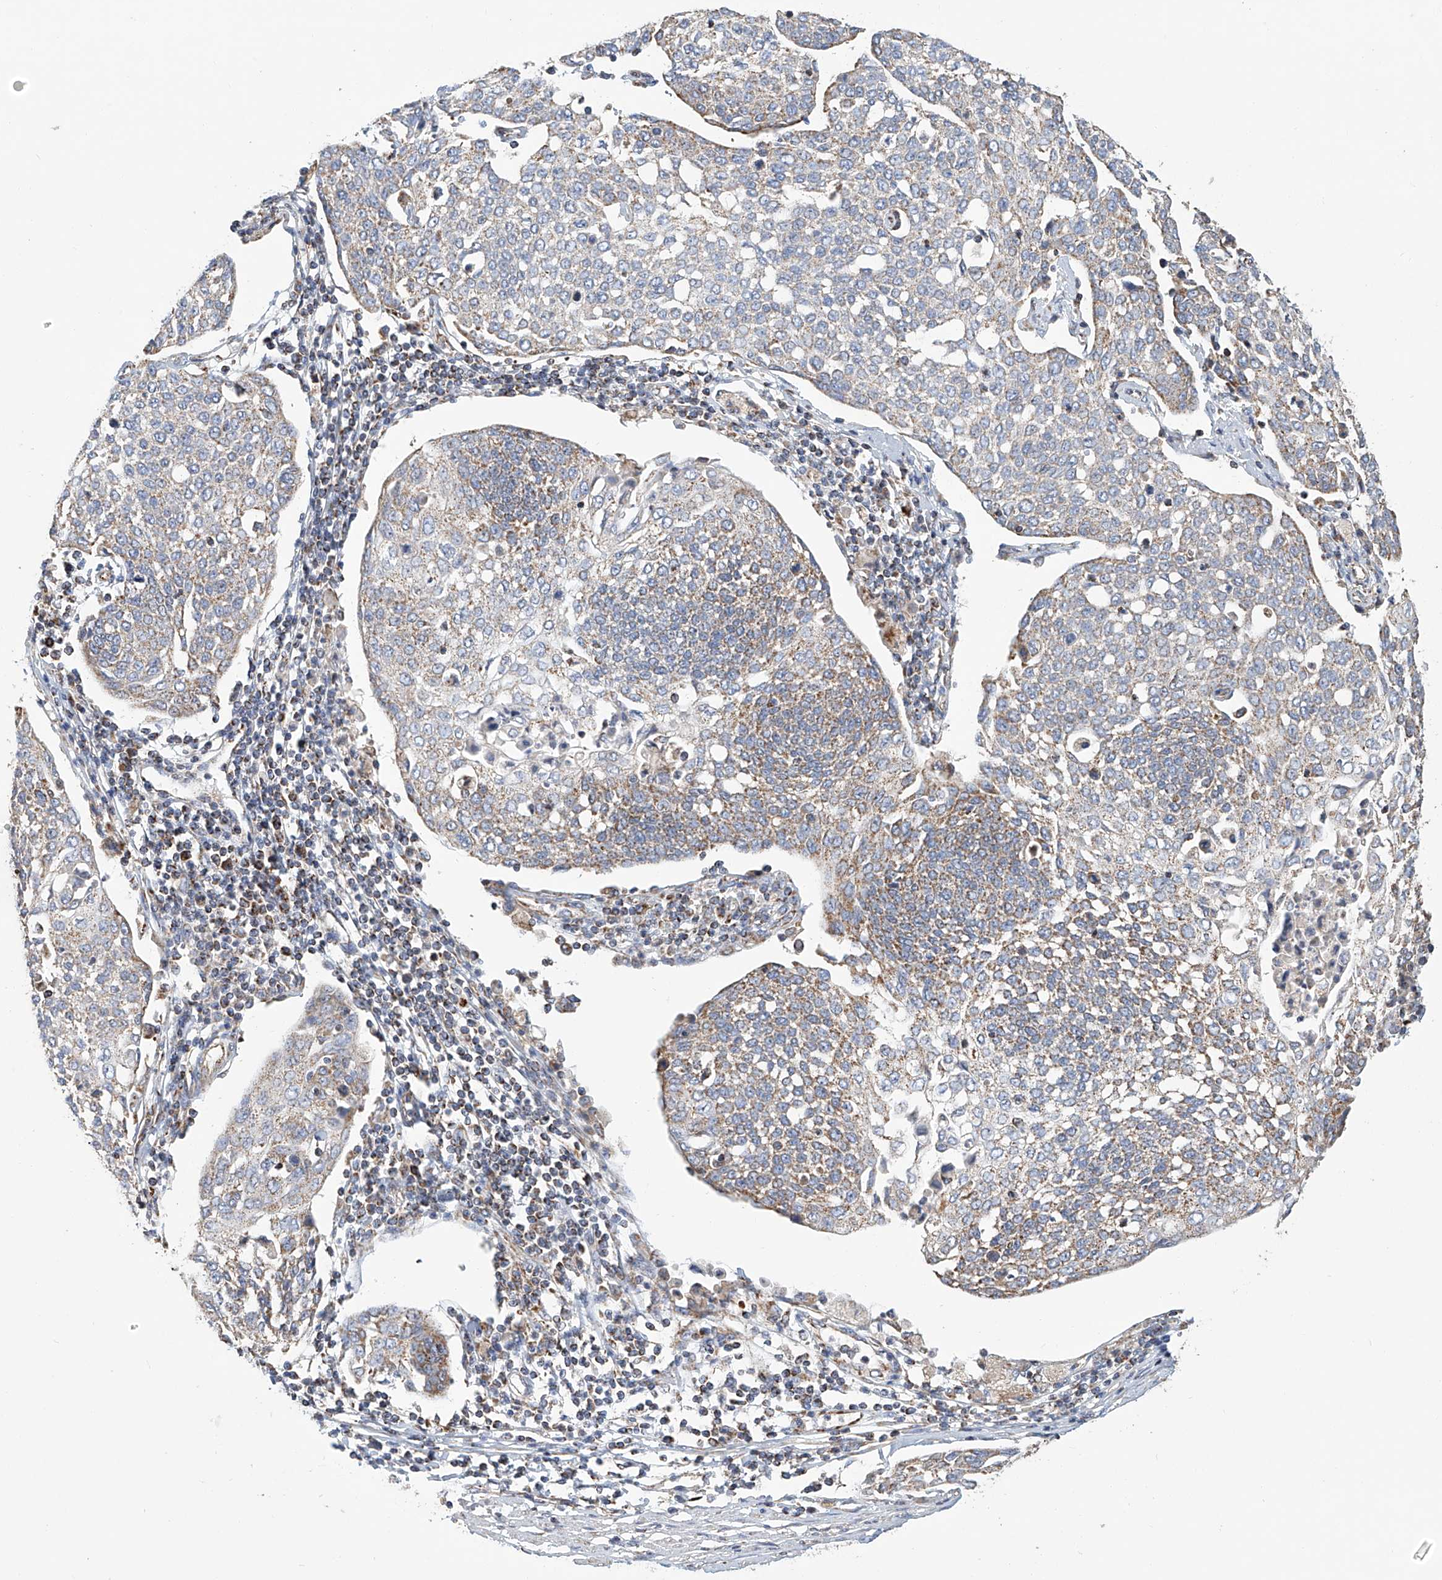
{"staining": {"intensity": "weak", "quantity": "25%-75%", "location": "cytoplasmic/membranous"}, "tissue": "cervical cancer", "cell_type": "Tumor cells", "image_type": "cancer", "snomed": [{"axis": "morphology", "description": "Squamous cell carcinoma, NOS"}, {"axis": "topography", "description": "Cervix"}], "caption": "The image shows a brown stain indicating the presence of a protein in the cytoplasmic/membranous of tumor cells in cervical squamous cell carcinoma. The staining is performed using DAB (3,3'-diaminobenzidine) brown chromogen to label protein expression. The nuclei are counter-stained blue using hematoxylin.", "gene": "MCL1", "patient": {"sex": "female", "age": 34}}